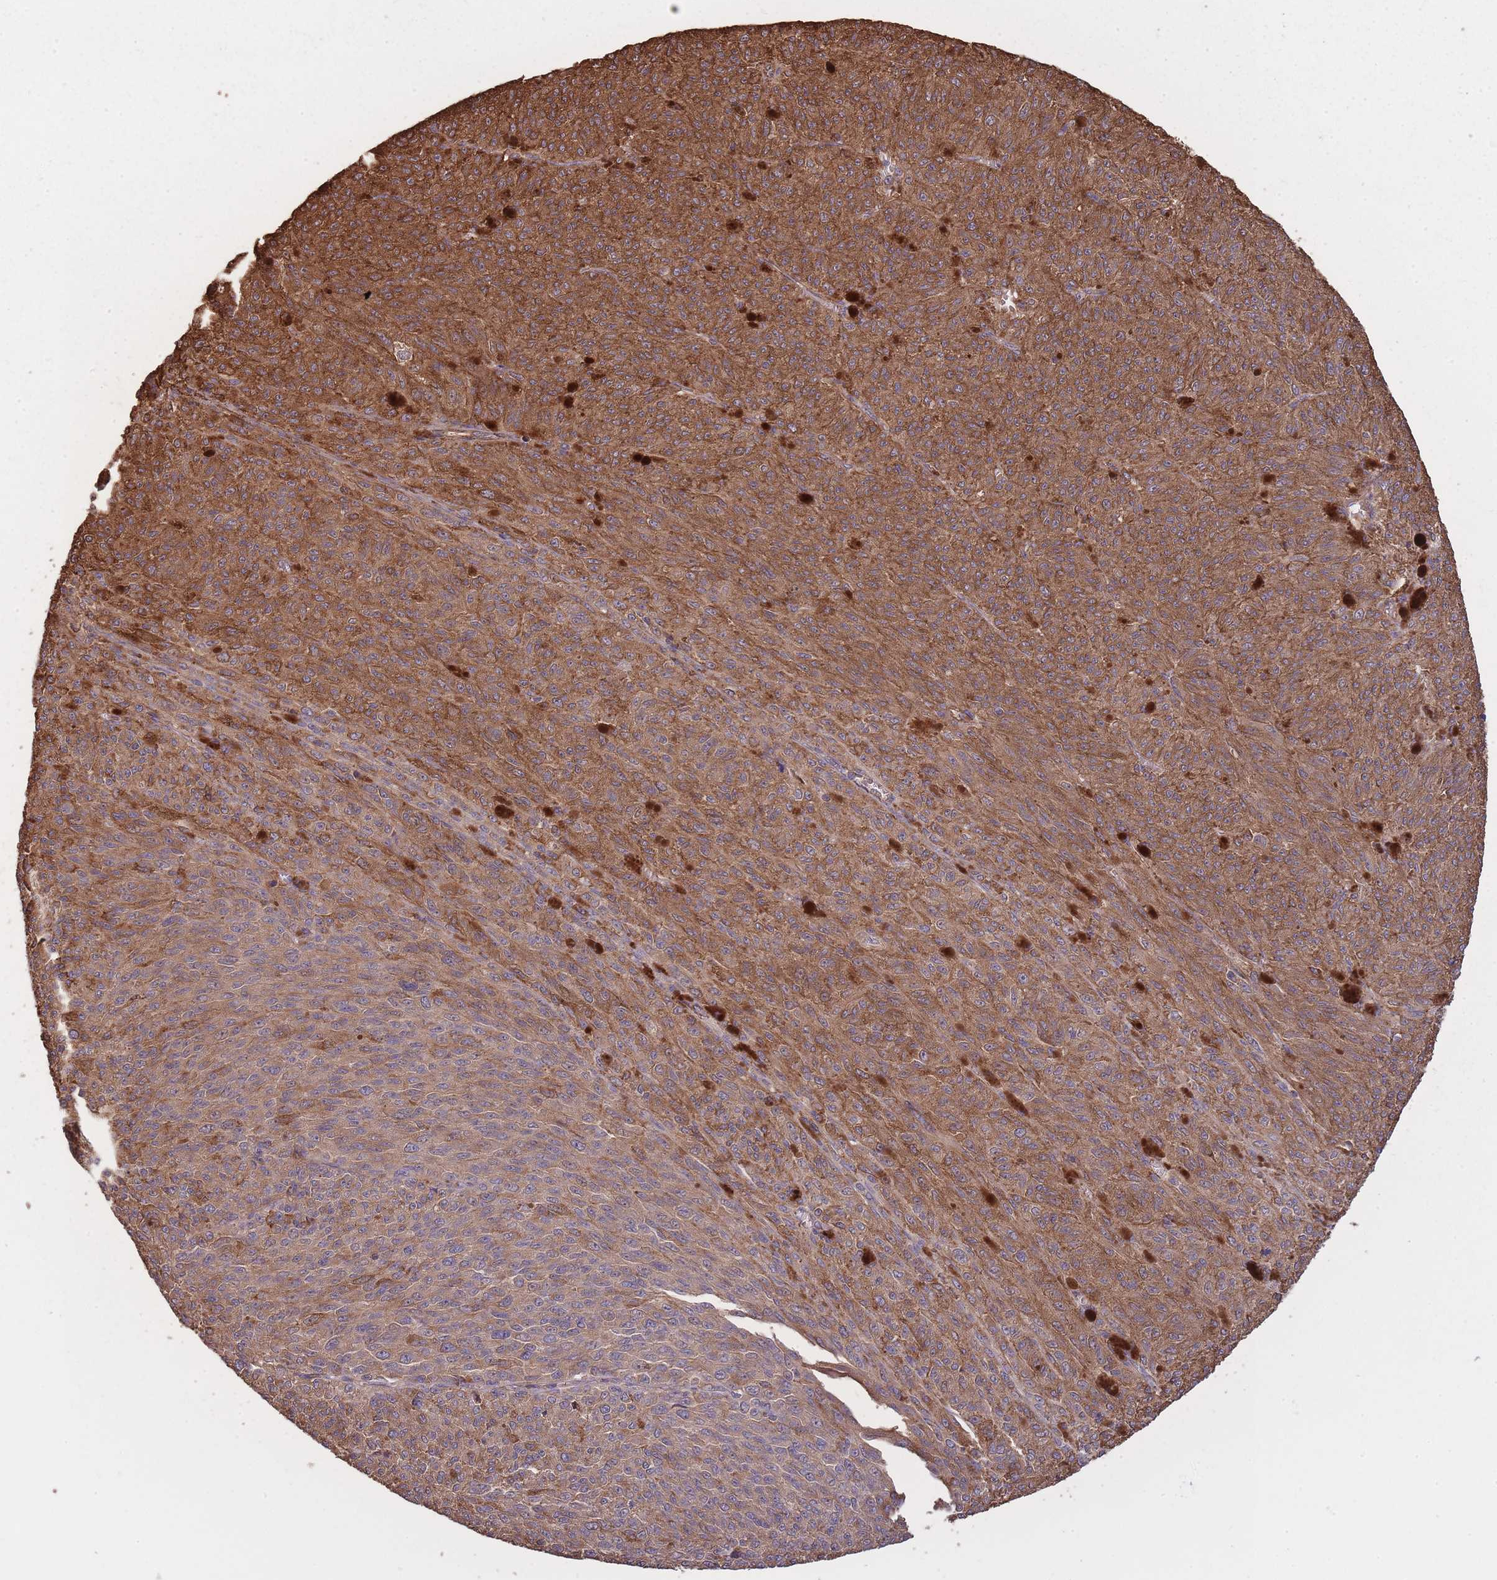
{"staining": {"intensity": "strong", "quantity": ">75%", "location": "cytoplasmic/membranous"}, "tissue": "melanoma", "cell_type": "Tumor cells", "image_type": "cancer", "snomed": [{"axis": "morphology", "description": "Malignant melanoma, NOS"}, {"axis": "topography", "description": "Skin"}], "caption": "An image of human malignant melanoma stained for a protein demonstrates strong cytoplasmic/membranous brown staining in tumor cells. (brown staining indicates protein expression, while blue staining denotes nuclei).", "gene": "ARMH3", "patient": {"sex": "female", "age": 52}}